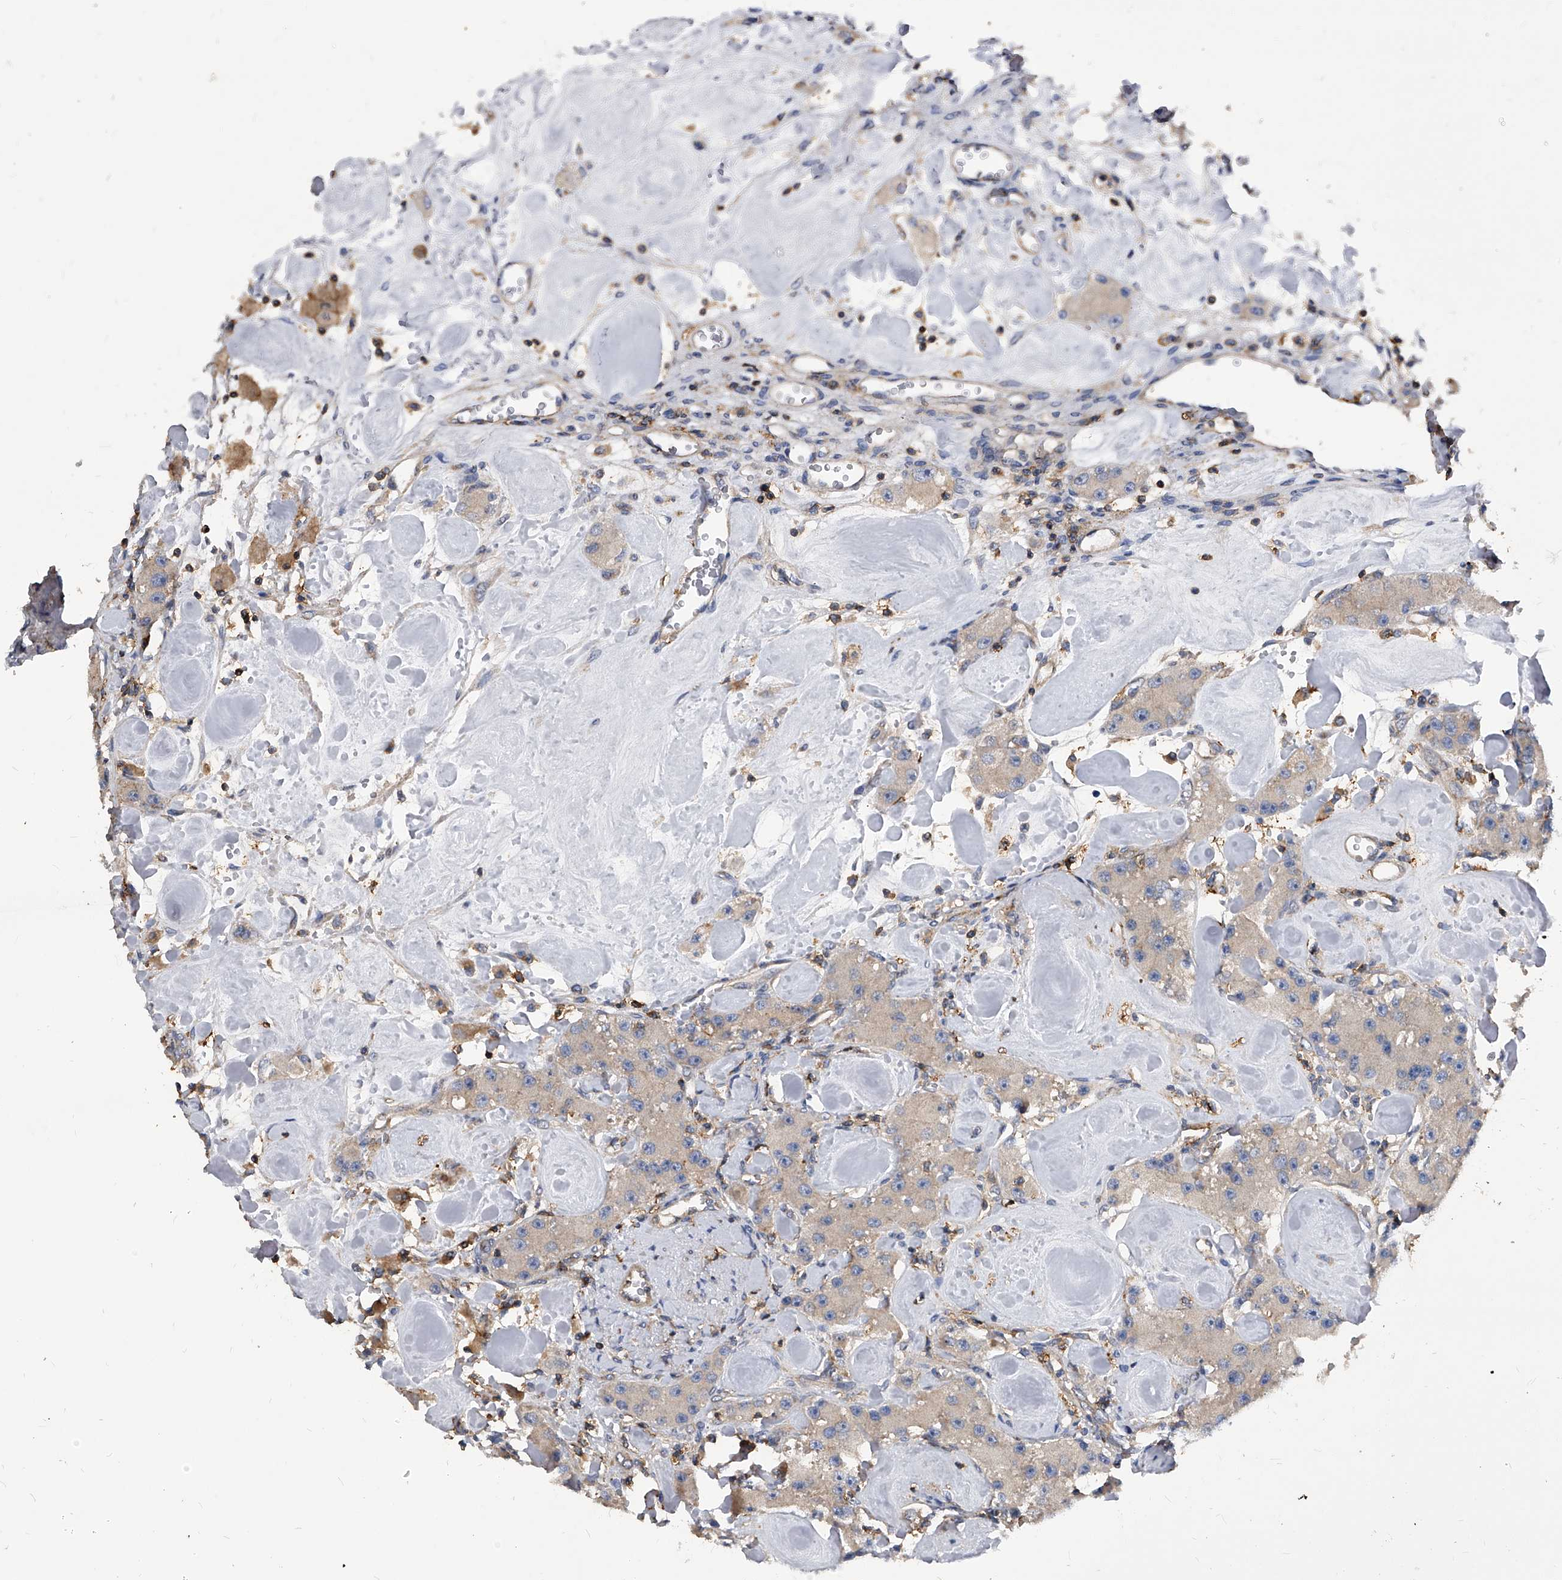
{"staining": {"intensity": "weak", "quantity": ">75%", "location": "cytoplasmic/membranous"}, "tissue": "carcinoid", "cell_type": "Tumor cells", "image_type": "cancer", "snomed": [{"axis": "morphology", "description": "Carcinoid, malignant, NOS"}, {"axis": "topography", "description": "Pancreas"}], "caption": "Human carcinoid stained with a brown dye reveals weak cytoplasmic/membranous positive positivity in approximately >75% of tumor cells.", "gene": "ATG5", "patient": {"sex": "male", "age": 41}}